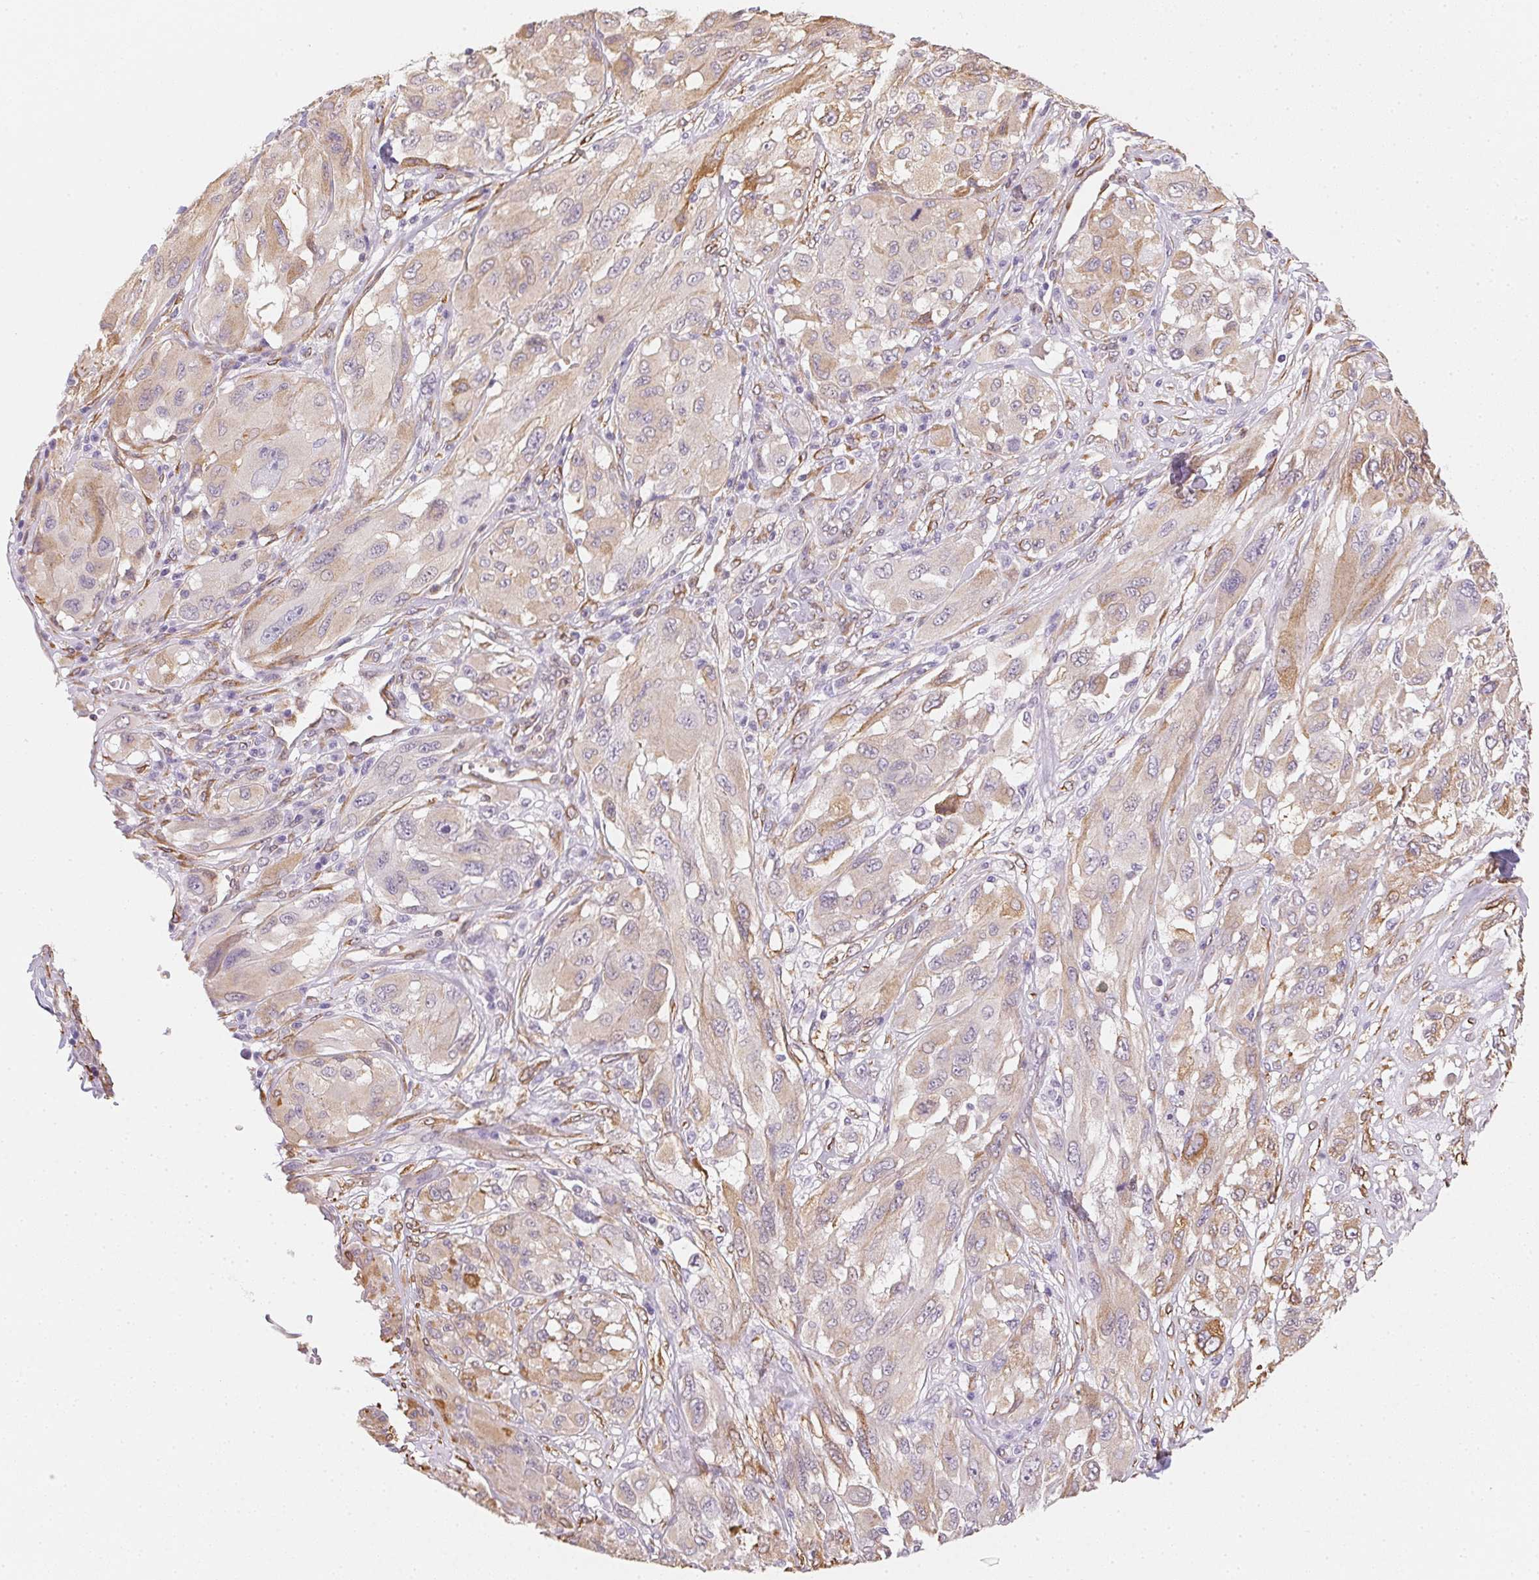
{"staining": {"intensity": "weak", "quantity": "25%-75%", "location": "cytoplasmic/membranous"}, "tissue": "melanoma", "cell_type": "Tumor cells", "image_type": "cancer", "snomed": [{"axis": "morphology", "description": "Malignant melanoma, NOS"}, {"axis": "topography", "description": "Skin"}], "caption": "The micrograph shows immunohistochemical staining of melanoma. There is weak cytoplasmic/membranous staining is appreciated in about 25%-75% of tumor cells. The protein is shown in brown color, while the nuclei are stained blue.", "gene": "RSBN1", "patient": {"sex": "female", "age": 91}}